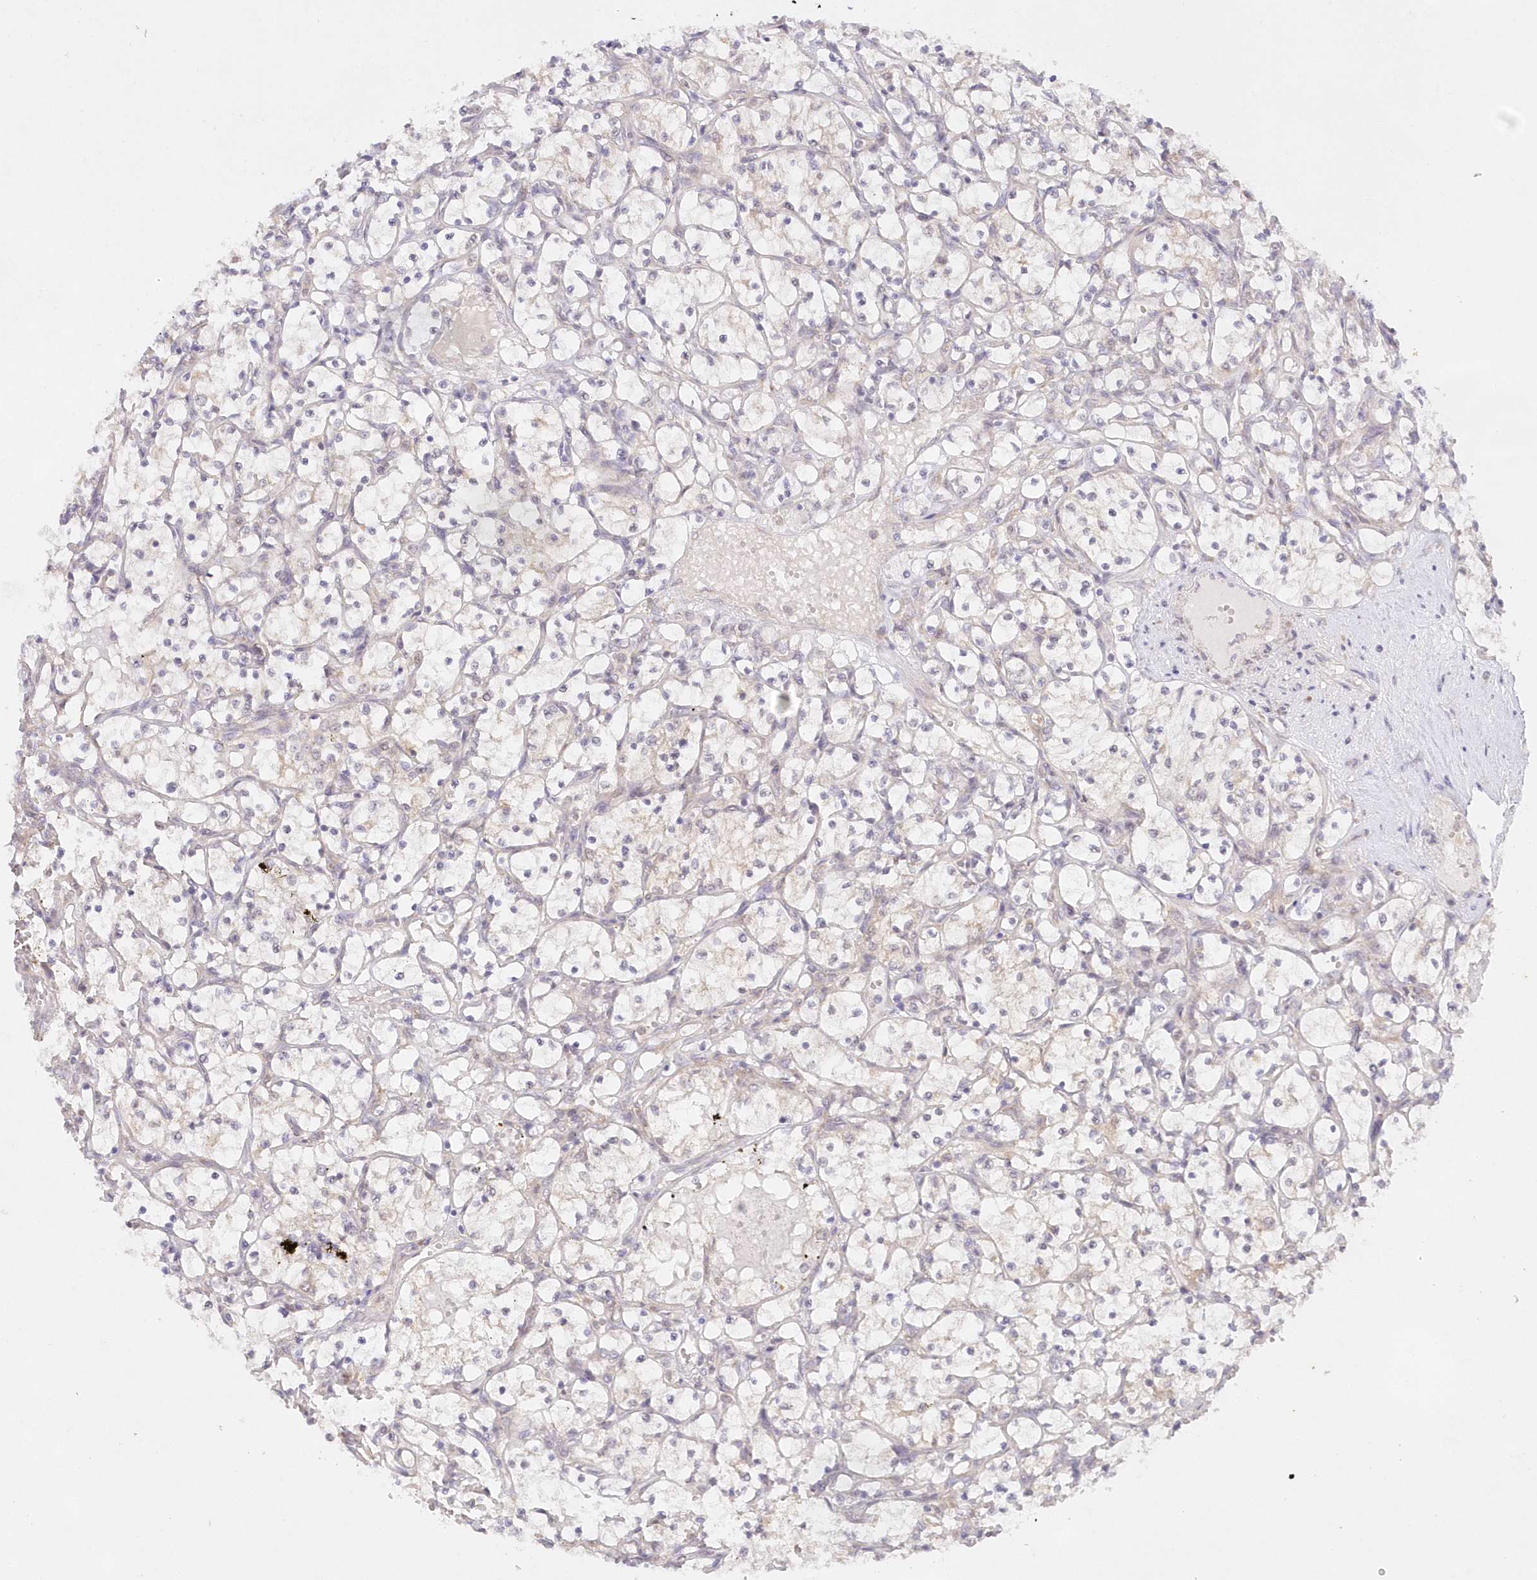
{"staining": {"intensity": "negative", "quantity": "none", "location": "none"}, "tissue": "renal cancer", "cell_type": "Tumor cells", "image_type": "cancer", "snomed": [{"axis": "morphology", "description": "Adenocarcinoma, NOS"}, {"axis": "topography", "description": "Kidney"}], "caption": "This image is of renal adenocarcinoma stained with immunohistochemistry to label a protein in brown with the nuclei are counter-stained blue. There is no expression in tumor cells. (DAB immunohistochemistry, high magnification).", "gene": "RNPEP", "patient": {"sex": "female", "age": 69}}